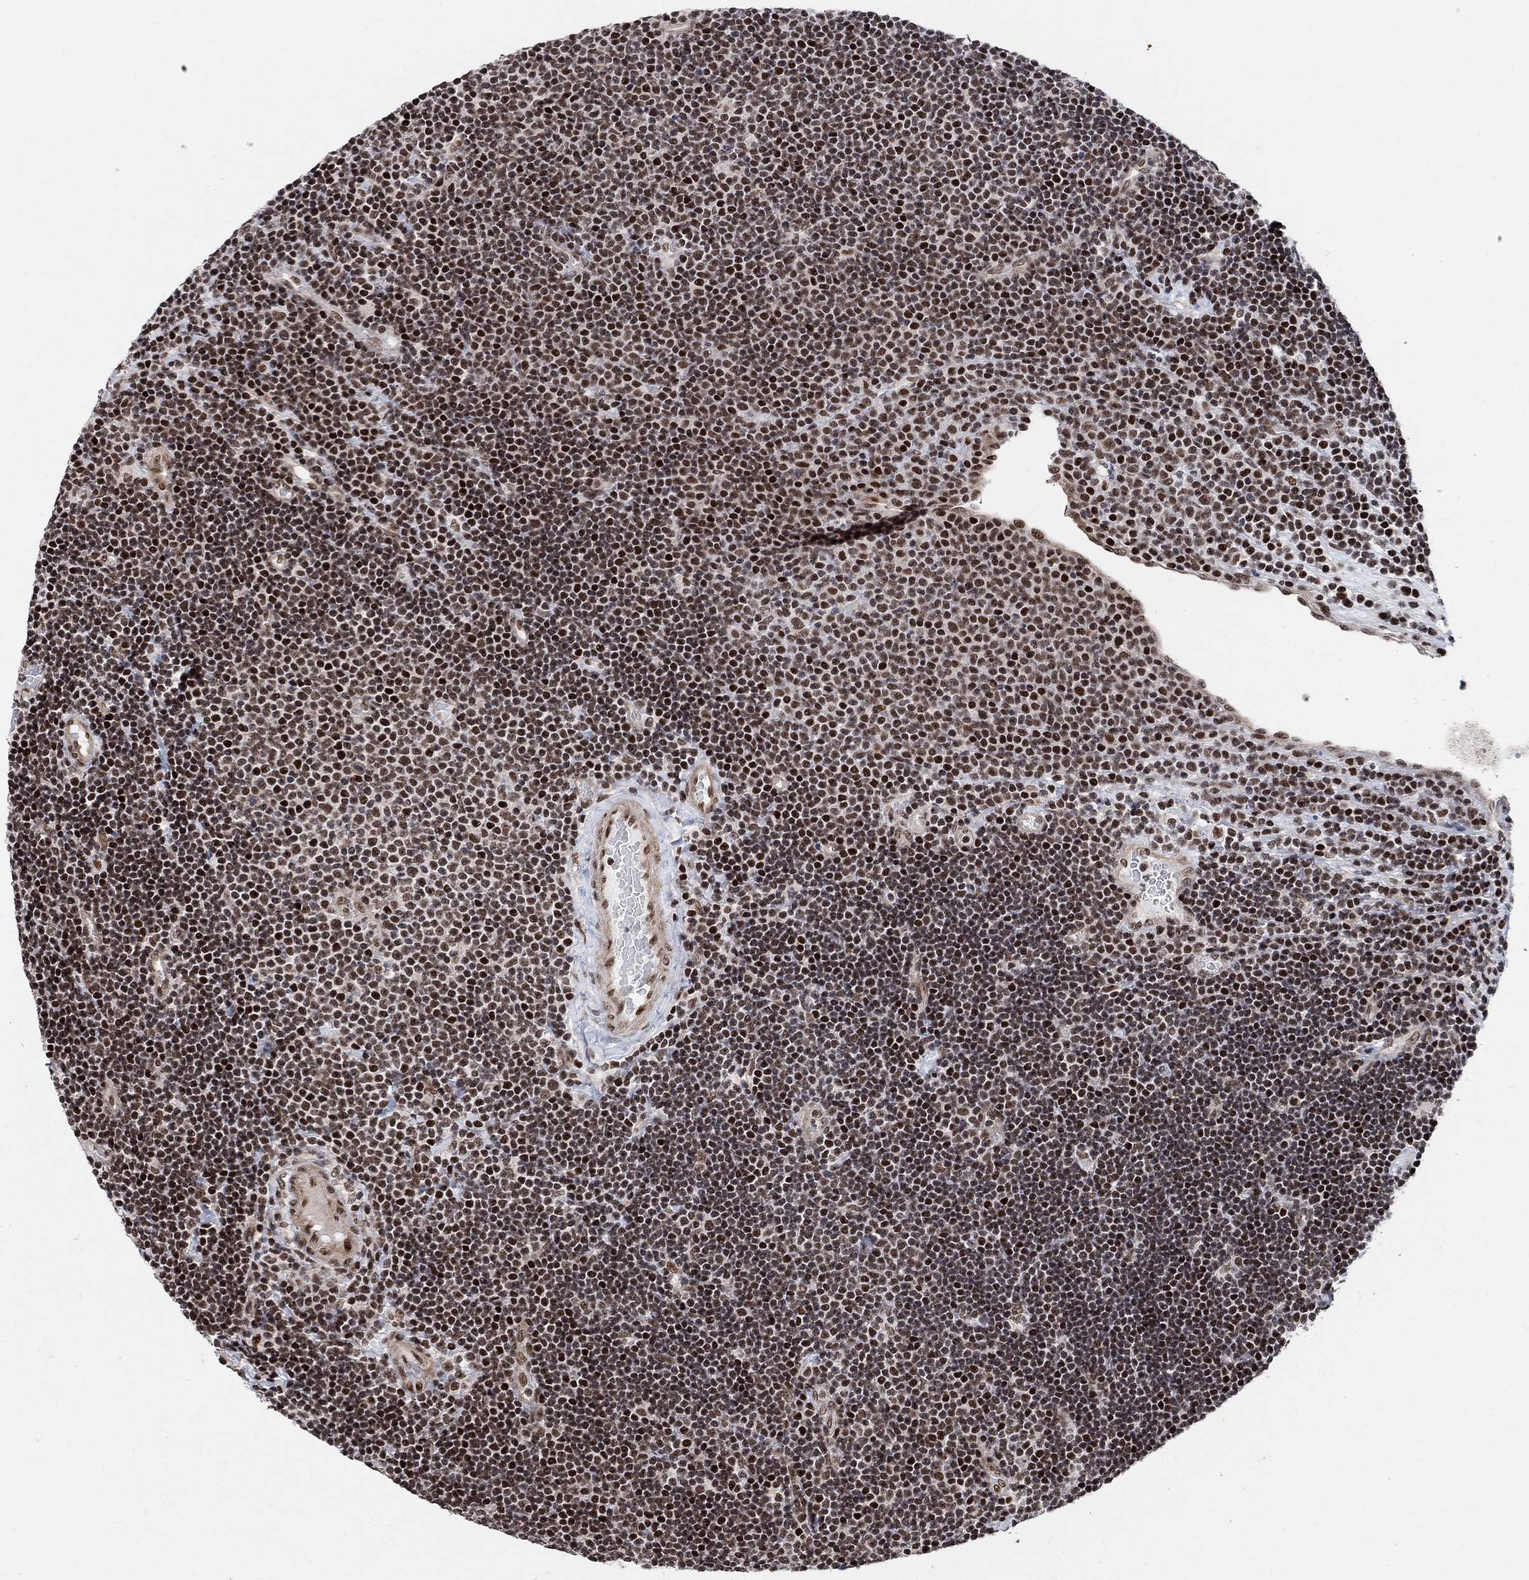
{"staining": {"intensity": "moderate", "quantity": ">75%", "location": "nuclear"}, "tissue": "lymphoma", "cell_type": "Tumor cells", "image_type": "cancer", "snomed": [{"axis": "morphology", "description": "Malignant lymphoma, non-Hodgkin's type, Low grade"}, {"axis": "topography", "description": "Brain"}], "caption": "A brown stain highlights moderate nuclear staining of a protein in human lymphoma tumor cells.", "gene": "E4F1", "patient": {"sex": "female", "age": 66}}